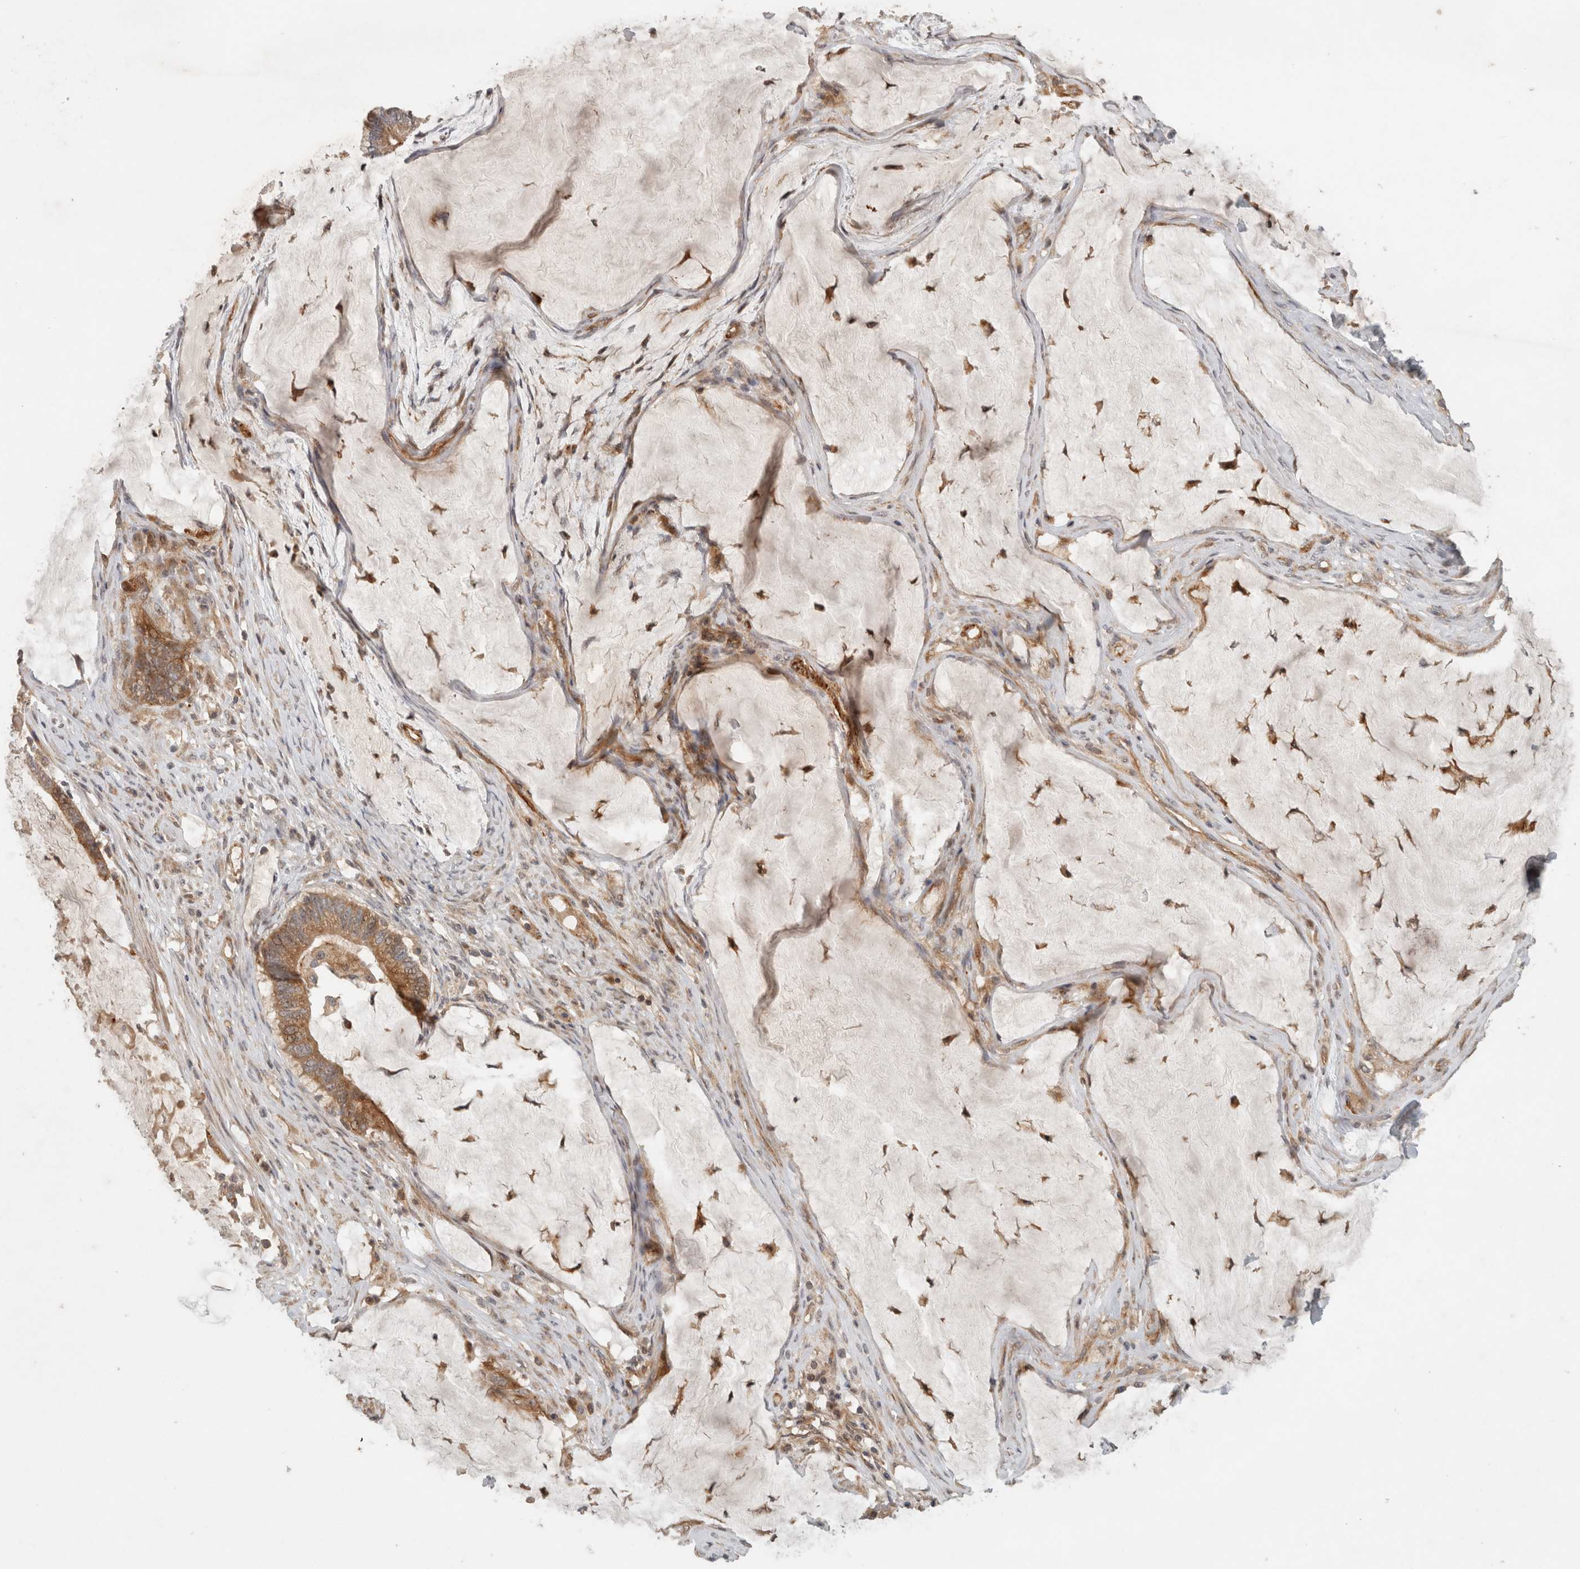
{"staining": {"intensity": "moderate", "quantity": ">75%", "location": "cytoplasmic/membranous"}, "tissue": "ovarian cancer", "cell_type": "Tumor cells", "image_type": "cancer", "snomed": [{"axis": "morphology", "description": "Cystadenocarcinoma, mucinous, NOS"}, {"axis": "topography", "description": "Ovary"}], "caption": "Protein staining exhibits moderate cytoplasmic/membranous expression in approximately >75% of tumor cells in mucinous cystadenocarcinoma (ovarian).", "gene": "SIPA1L2", "patient": {"sex": "female", "age": 61}}